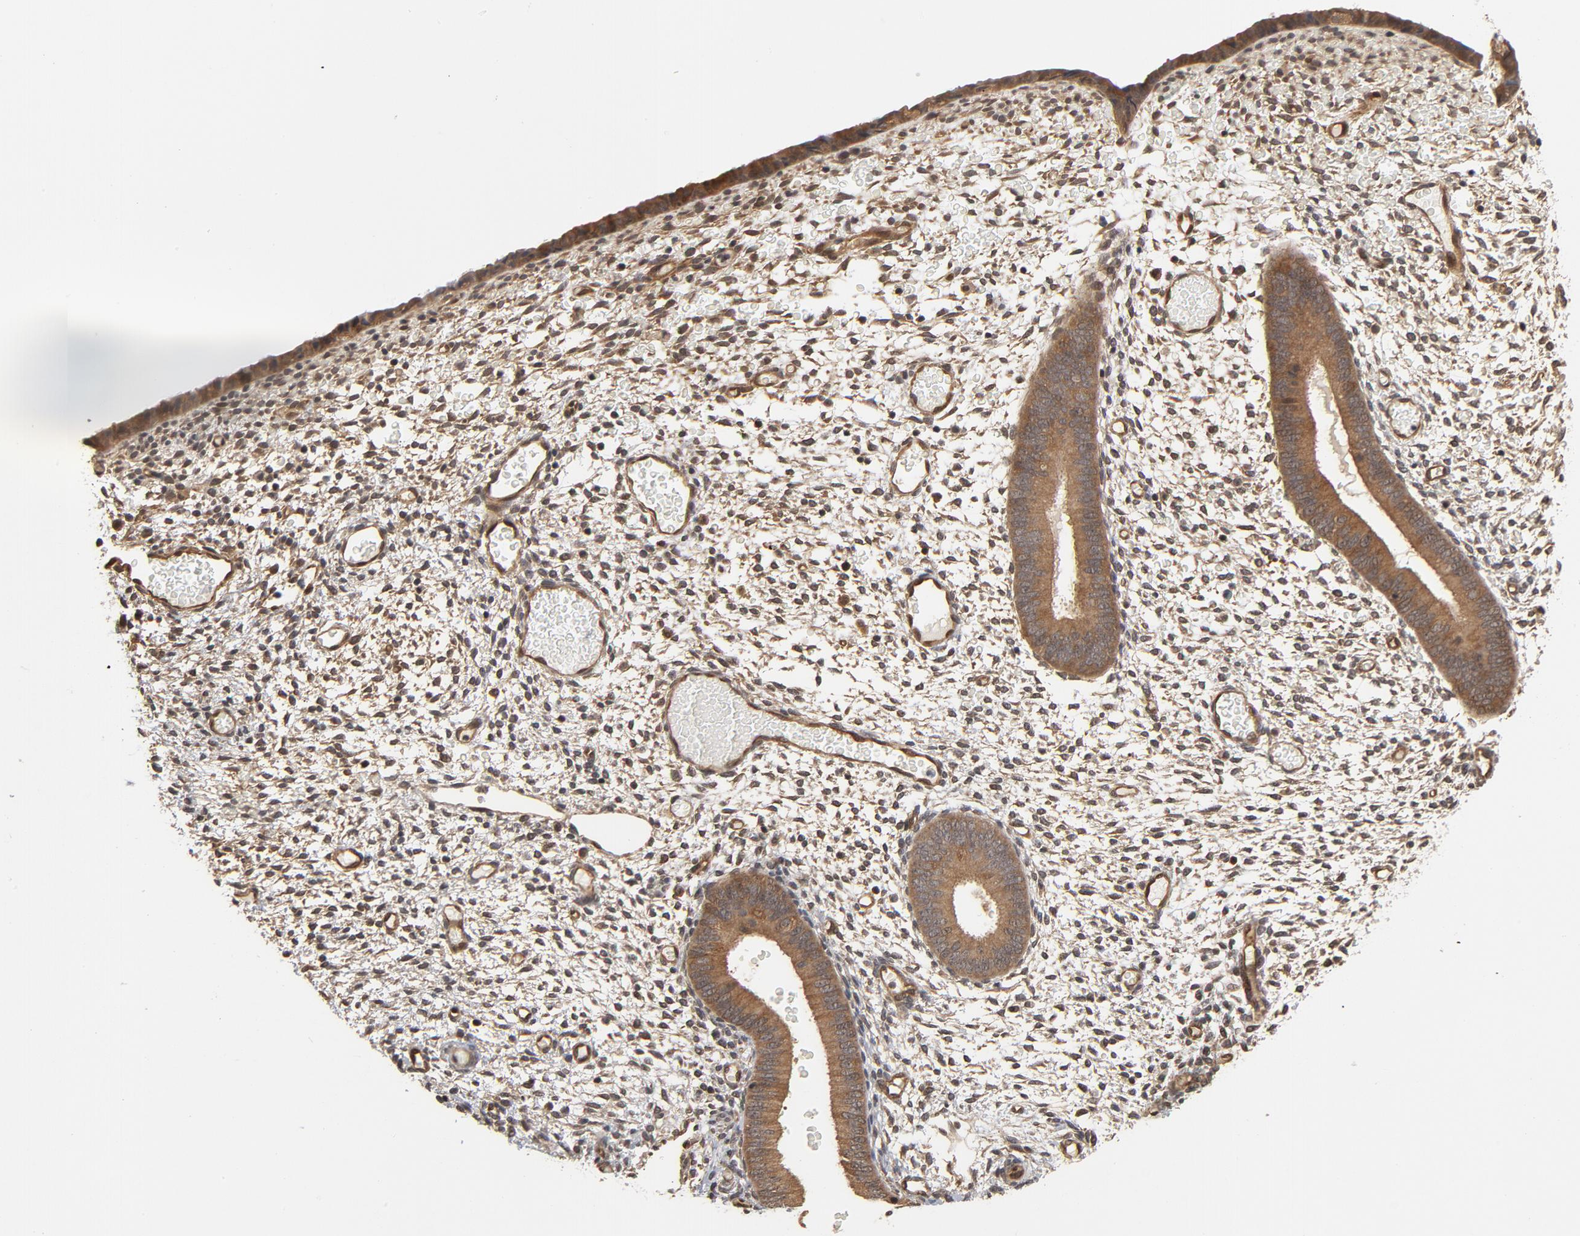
{"staining": {"intensity": "weak", "quantity": ">75%", "location": "cytoplasmic/membranous"}, "tissue": "endometrium", "cell_type": "Cells in endometrial stroma", "image_type": "normal", "snomed": [{"axis": "morphology", "description": "Normal tissue, NOS"}, {"axis": "topography", "description": "Endometrium"}], "caption": "Immunohistochemistry (IHC) of benign human endometrium reveals low levels of weak cytoplasmic/membranous staining in about >75% of cells in endometrial stroma.", "gene": "CDC37", "patient": {"sex": "female", "age": 42}}